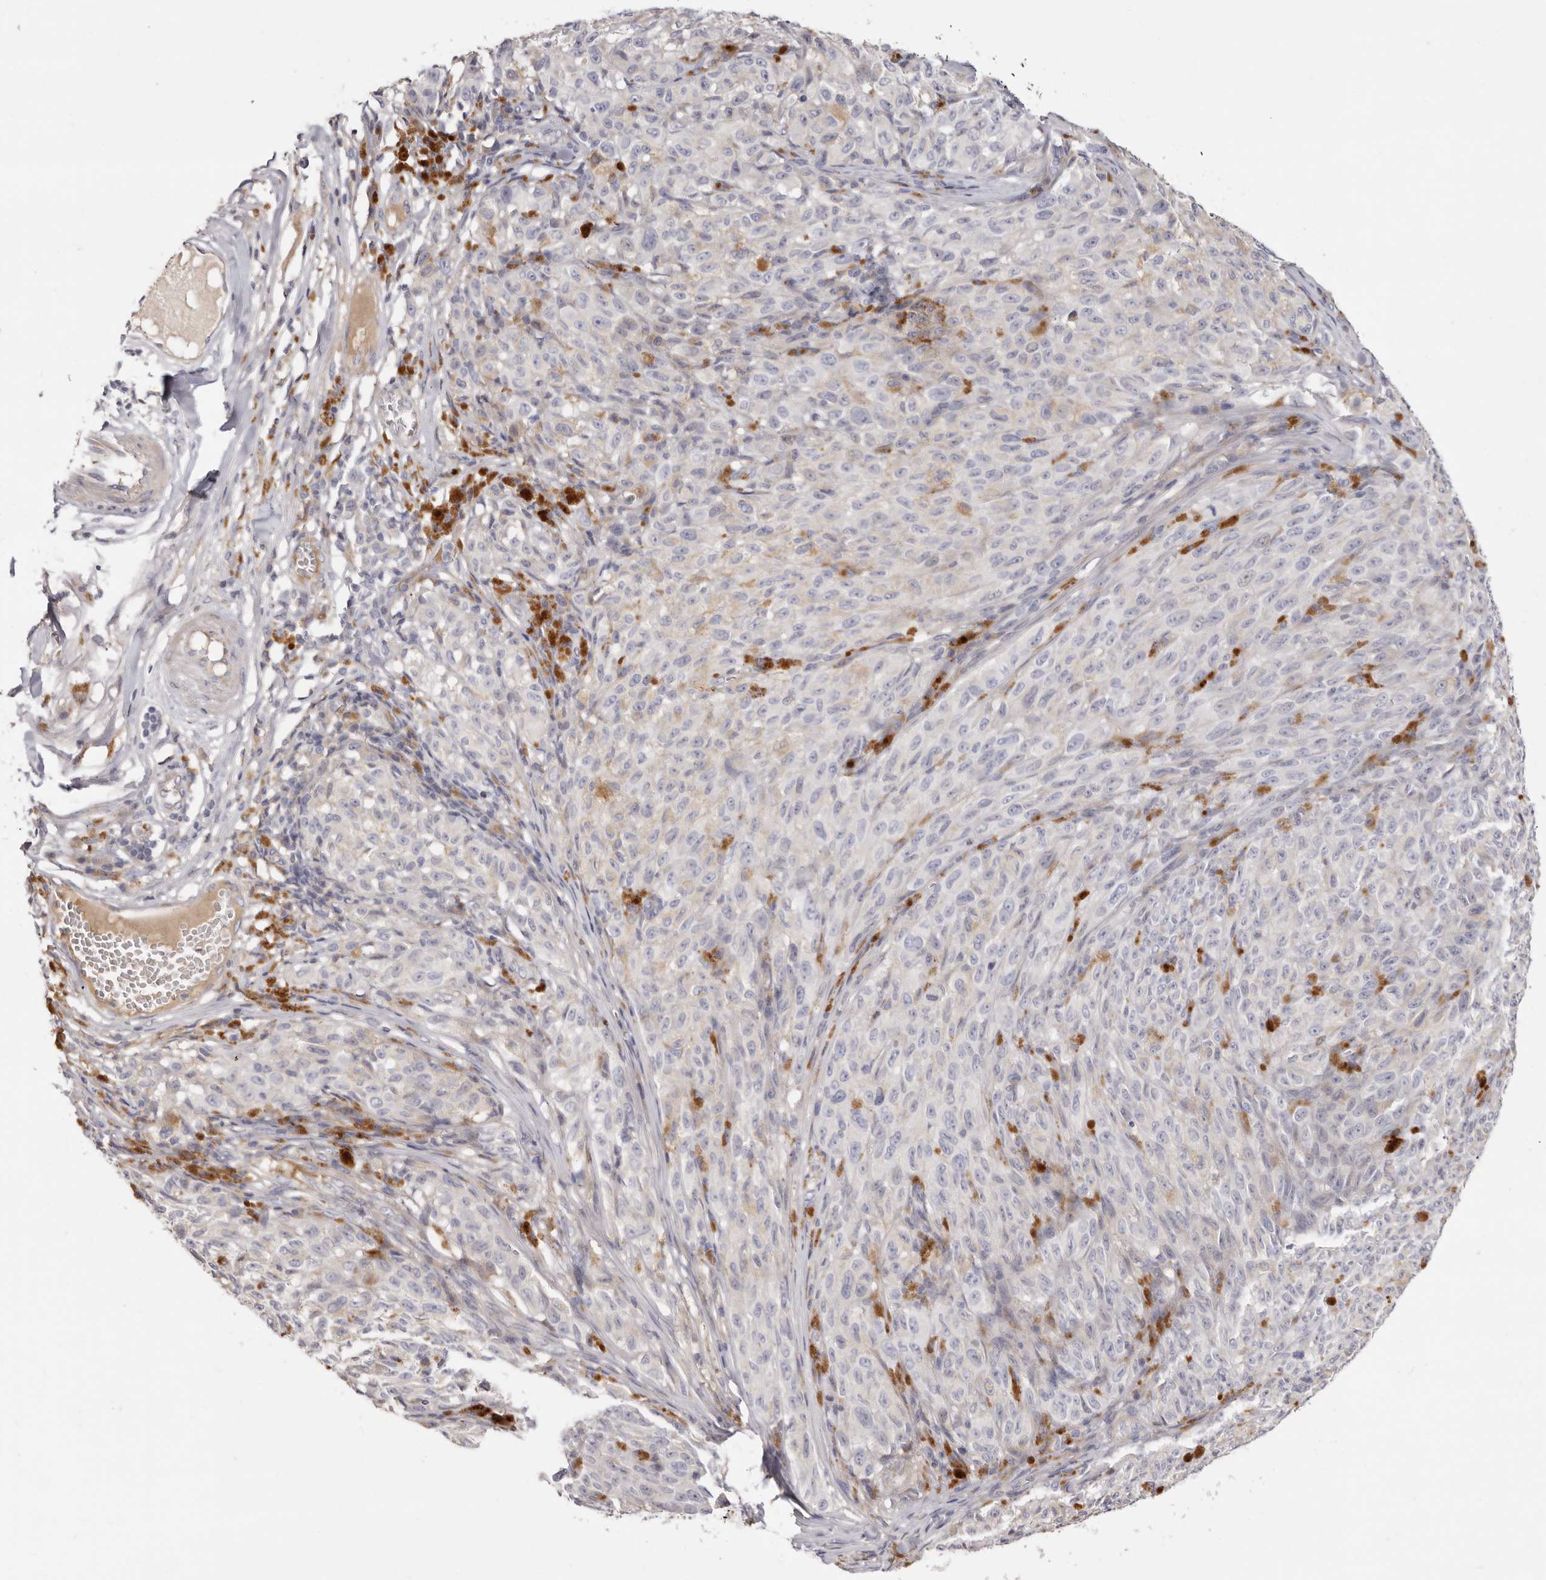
{"staining": {"intensity": "negative", "quantity": "none", "location": "none"}, "tissue": "melanoma", "cell_type": "Tumor cells", "image_type": "cancer", "snomed": [{"axis": "morphology", "description": "Malignant melanoma, NOS"}, {"axis": "topography", "description": "Skin"}], "caption": "Image shows no significant protein staining in tumor cells of malignant melanoma.", "gene": "STK16", "patient": {"sex": "female", "age": 82}}